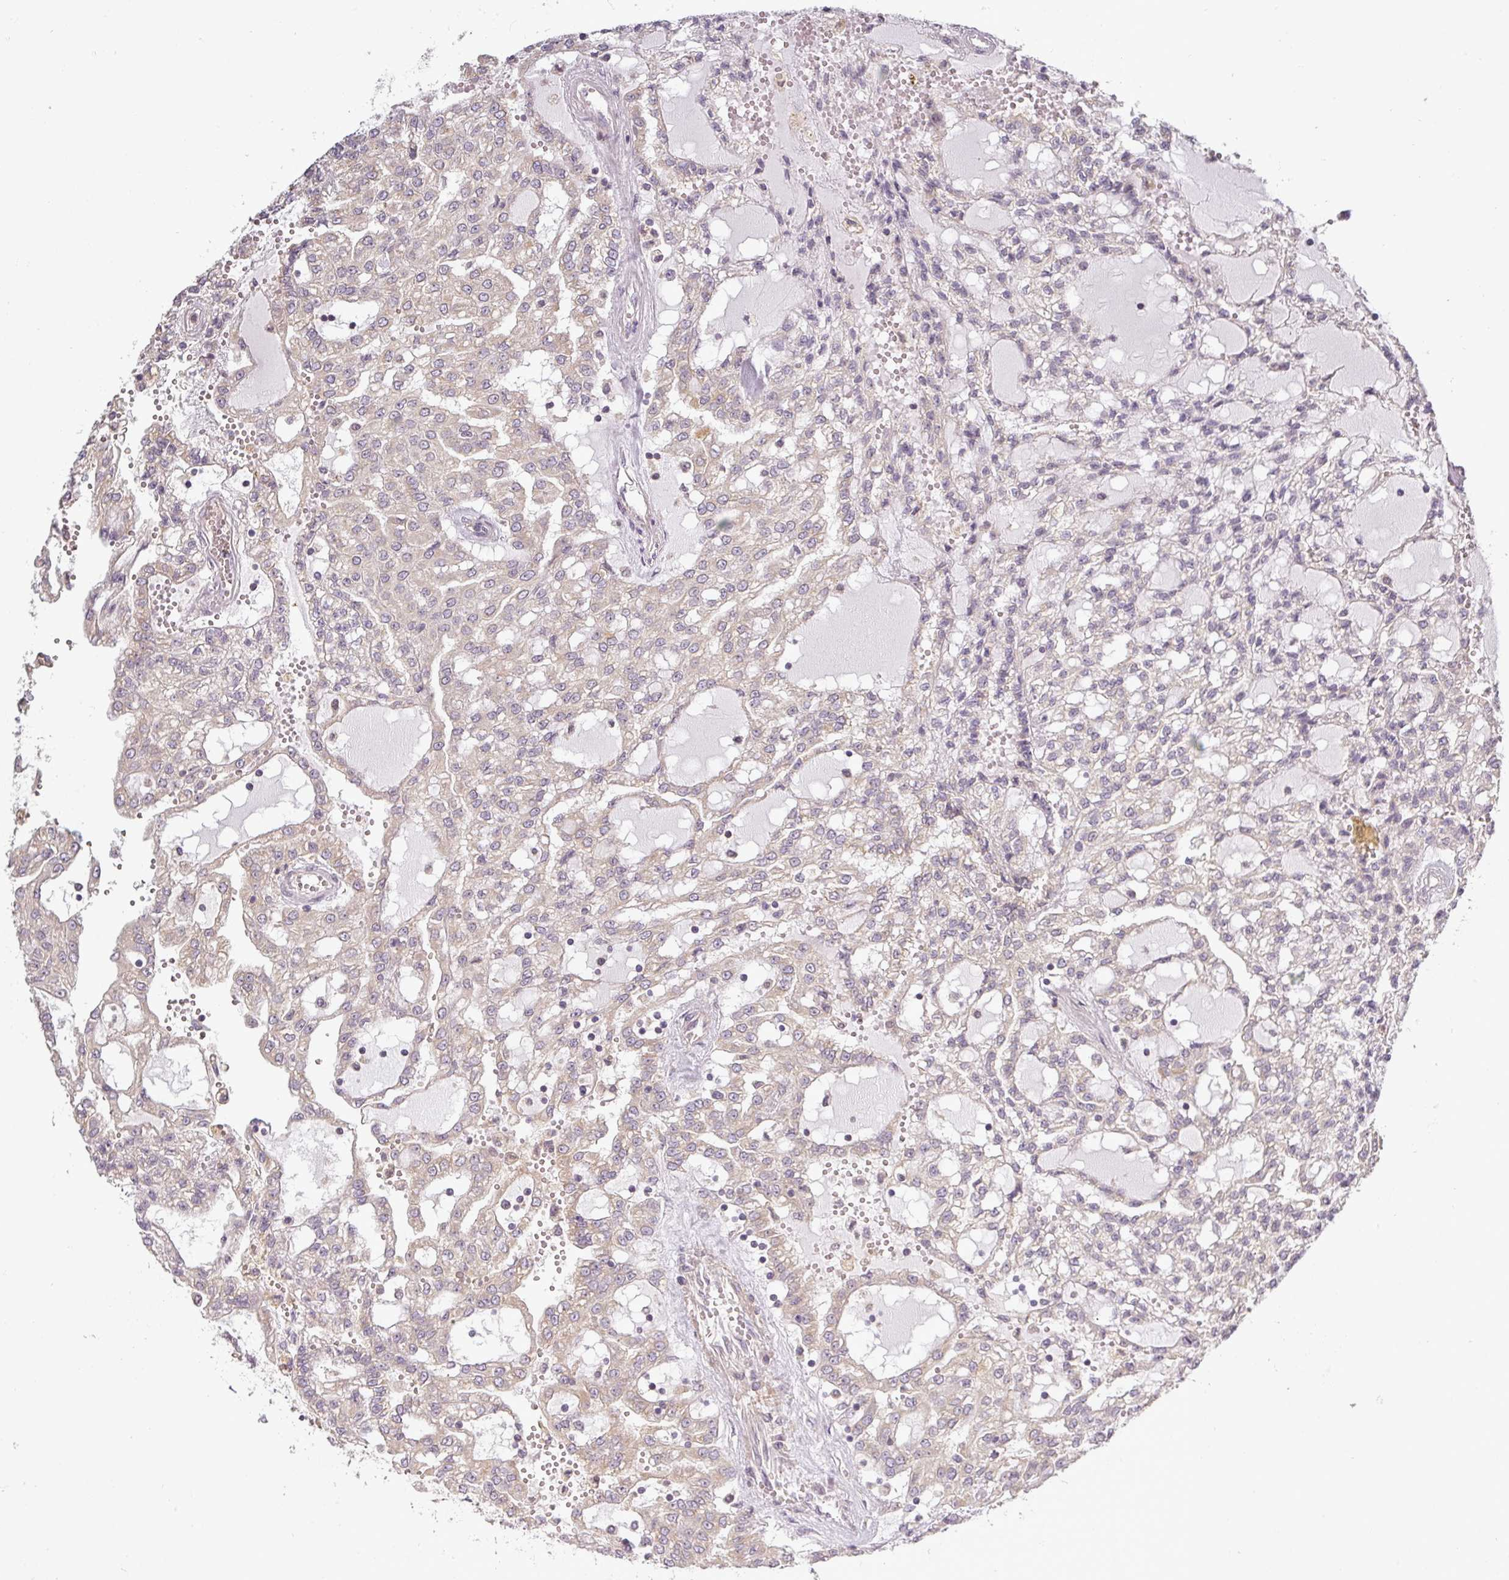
{"staining": {"intensity": "weak", "quantity": "<25%", "location": "cytoplasmic/membranous"}, "tissue": "renal cancer", "cell_type": "Tumor cells", "image_type": "cancer", "snomed": [{"axis": "morphology", "description": "Adenocarcinoma, NOS"}, {"axis": "topography", "description": "Kidney"}], "caption": "Tumor cells are negative for protein expression in human renal cancer. The staining was performed using DAB (3,3'-diaminobenzidine) to visualize the protein expression in brown, while the nuclei were stained in blue with hematoxylin (Magnification: 20x).", "gene": "NIN", "patient": {"sex": "male", "age": 63}}